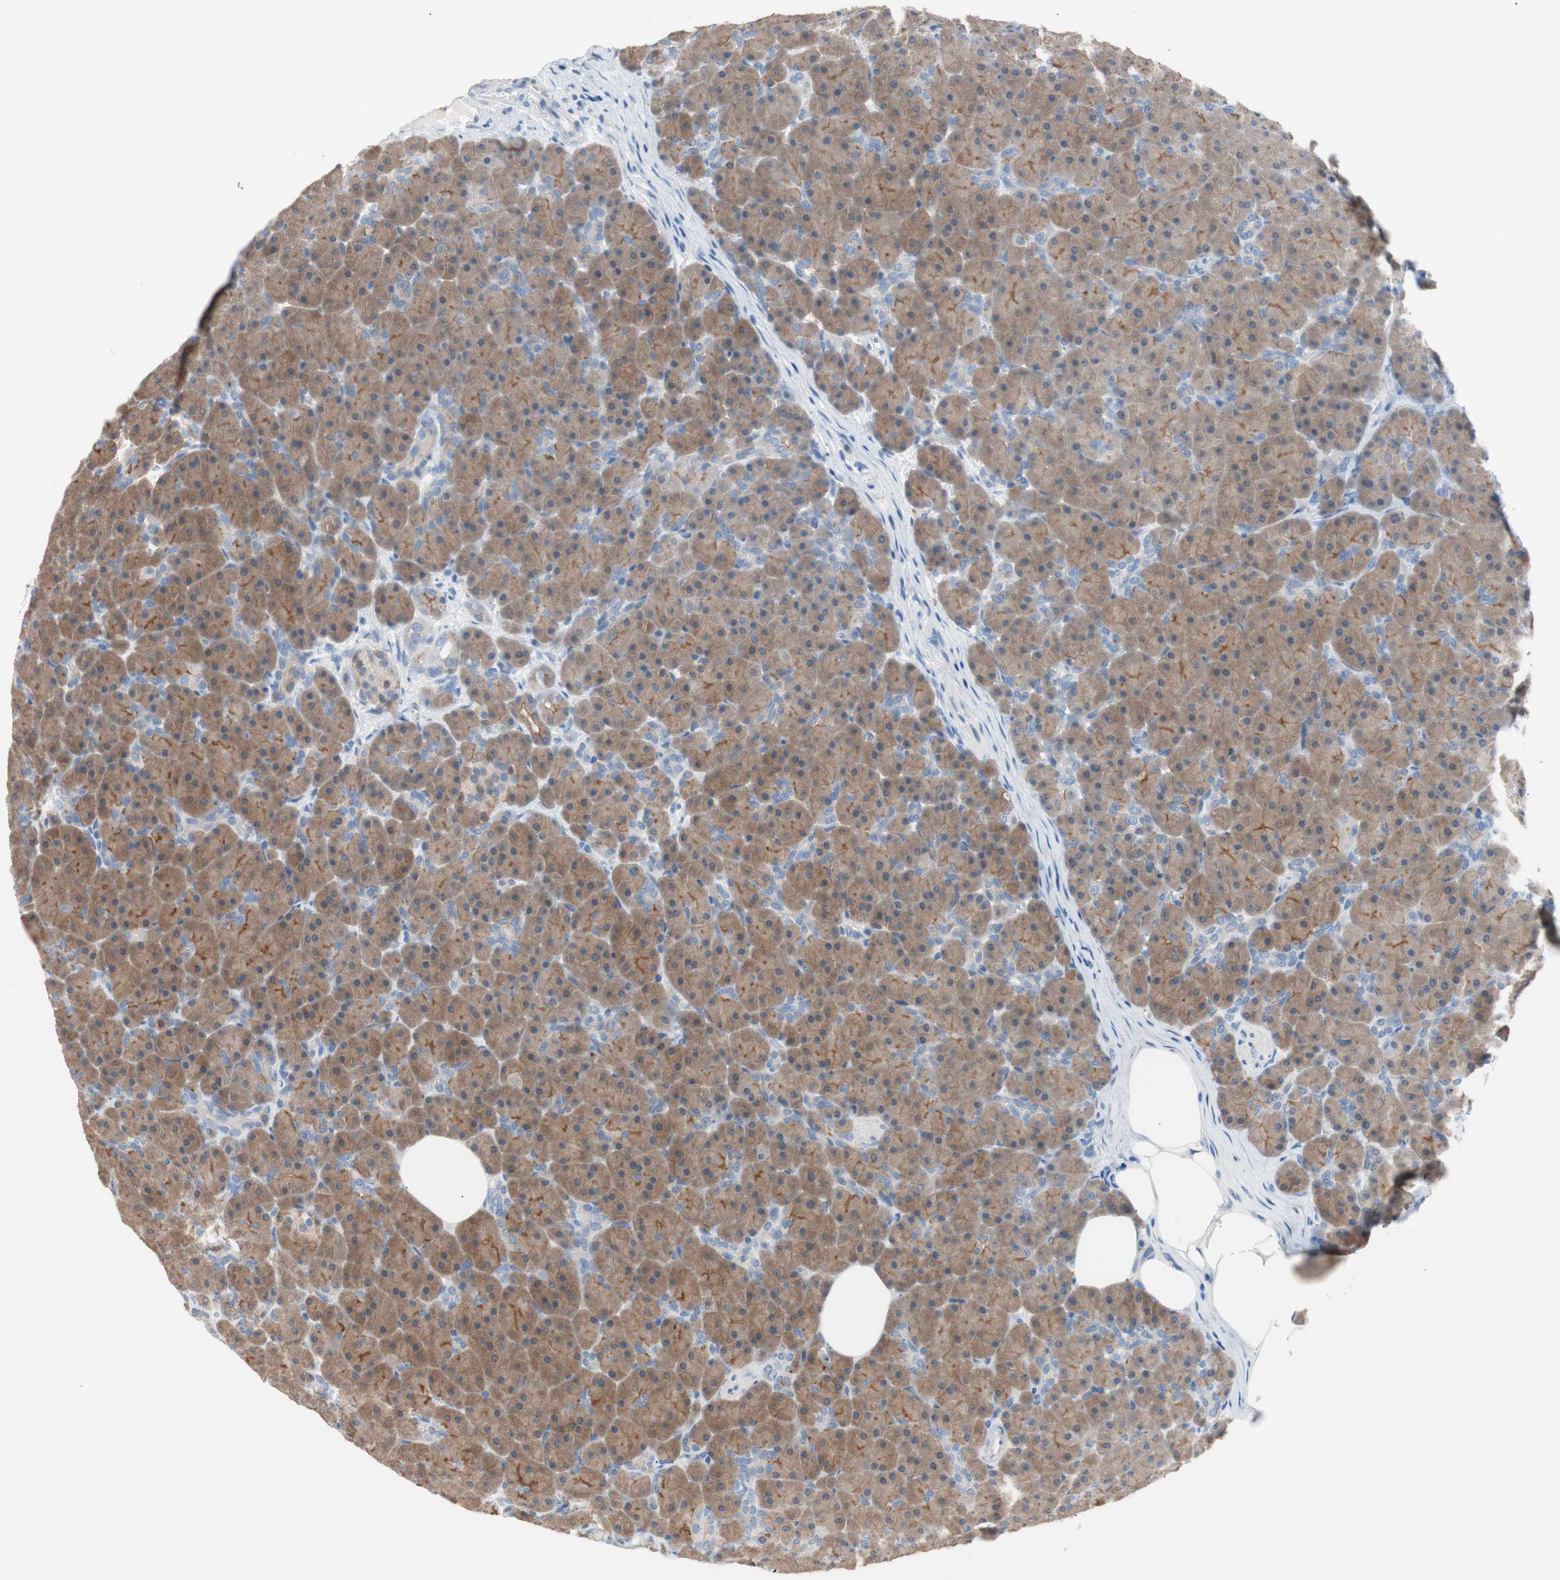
{"staining": {"intensity": "moderate", "quantity": ">75%", "location": "cytoplasmic/membranous"}, "tissue": "pancreas", "cell_type": "Exocrine glandular cells", "image_type": "normal", "snomed": [{"axis": "morphology", "description": "Normal tissue, NOS"}, {"axis": "topography", "description": "Pancreas"}], "caption": "DAB immunohistochemical staining of normal pancreas displays moderate cytoplasmic/membranous protein staining in approximately >75% of exocrine glandular cells.", "gene": "VIL1", "patient": {"sex": "male", "age": 66}}